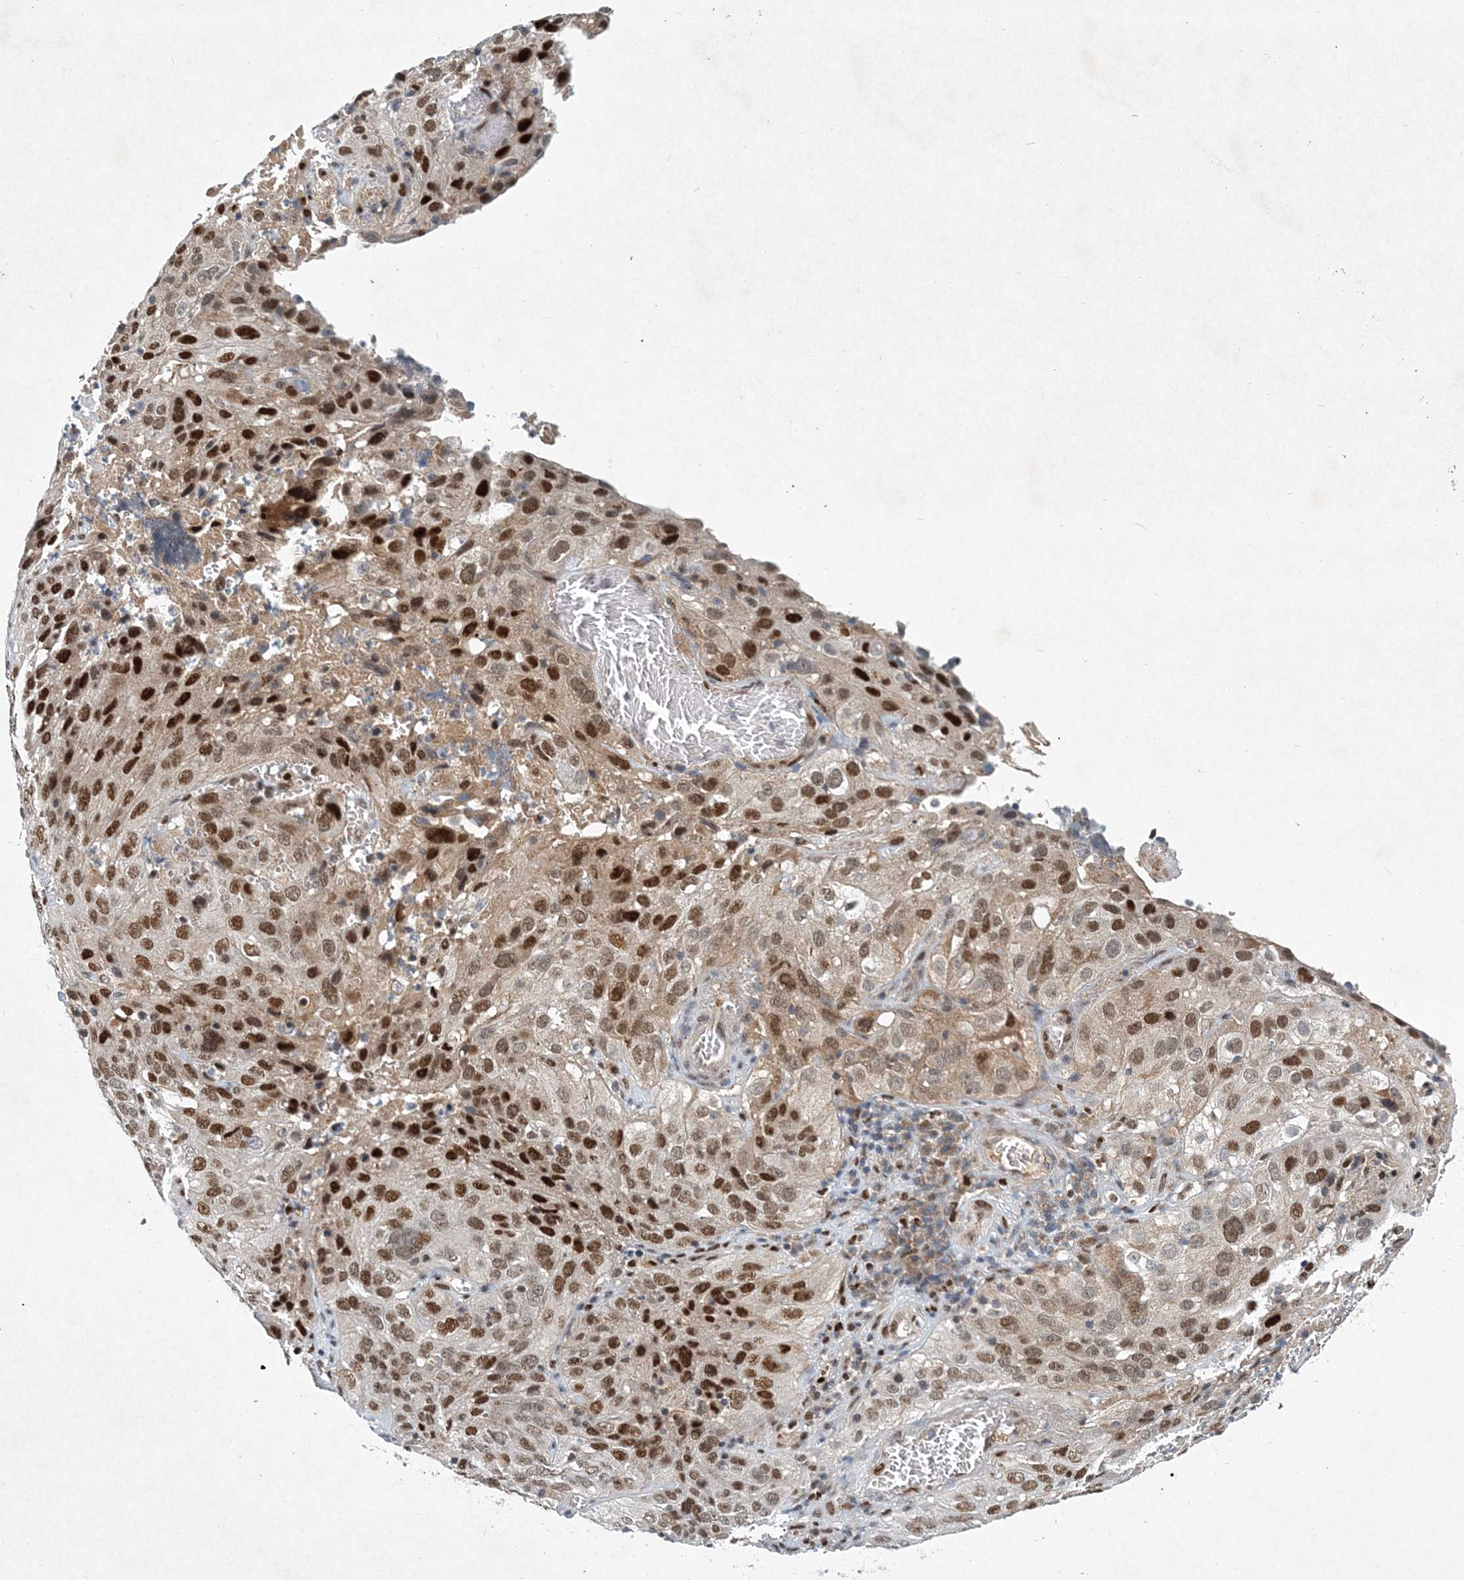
{"staining": {"intensity": "strong", "quantity": "25%-75%", "location": "nuclear"}, "tissue": "cervical cancer", "cell_type": "Tumor cells", "image_type": "cancer", "snomed": [{"axis": "morphology", "description": "Squamous cell carcinoma, NOS"}, {"axis": "topography", "description": "Cervix"}], "caption": "A micrograph of human squamous cell carcinoma (cervical) stained for a protein reveals strong nuclear brown staining in tumor cells.", "gene": "KPNA4", "patient": {"sex": "female", "age": 32}}